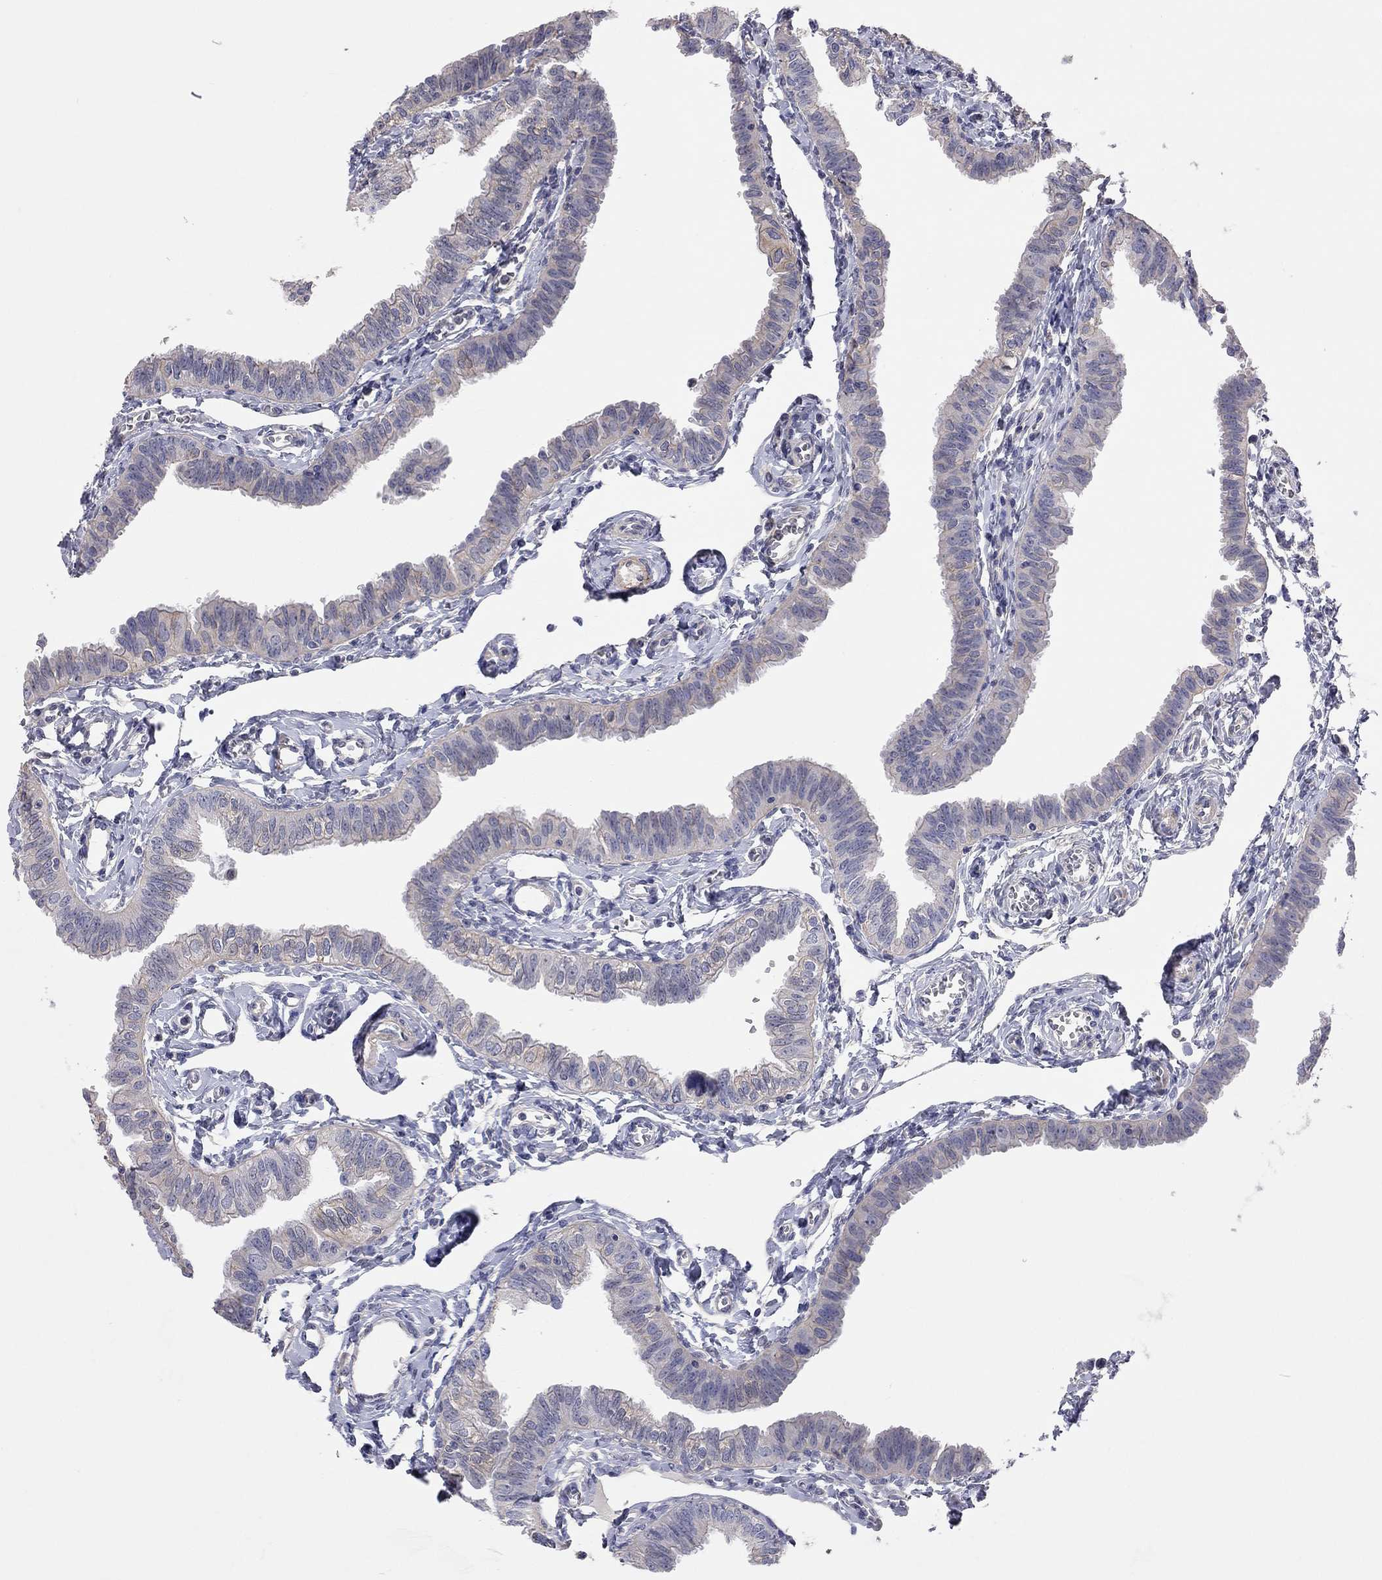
{"staining": {"intensity": "moderate", "quantity": "<25%", "location": "cytoplasmic/membranous"}, "tissue": "fallopian tube", "cell_type": "Glandular cells", "image_type": "normal", "snomed": [{"axis": "morphology", "description": "Normal tissue, NOS"}, {"axis": "topography", "description": "Fallopian tube"}], "caption": "IHC of normal human fallopian tube reveals low levels of moderate cytoplasmic/membranous positivity in about <25% of glandular cells.", "gene": "KCNB1", "patient": {"sex": "female", "age": 54}}